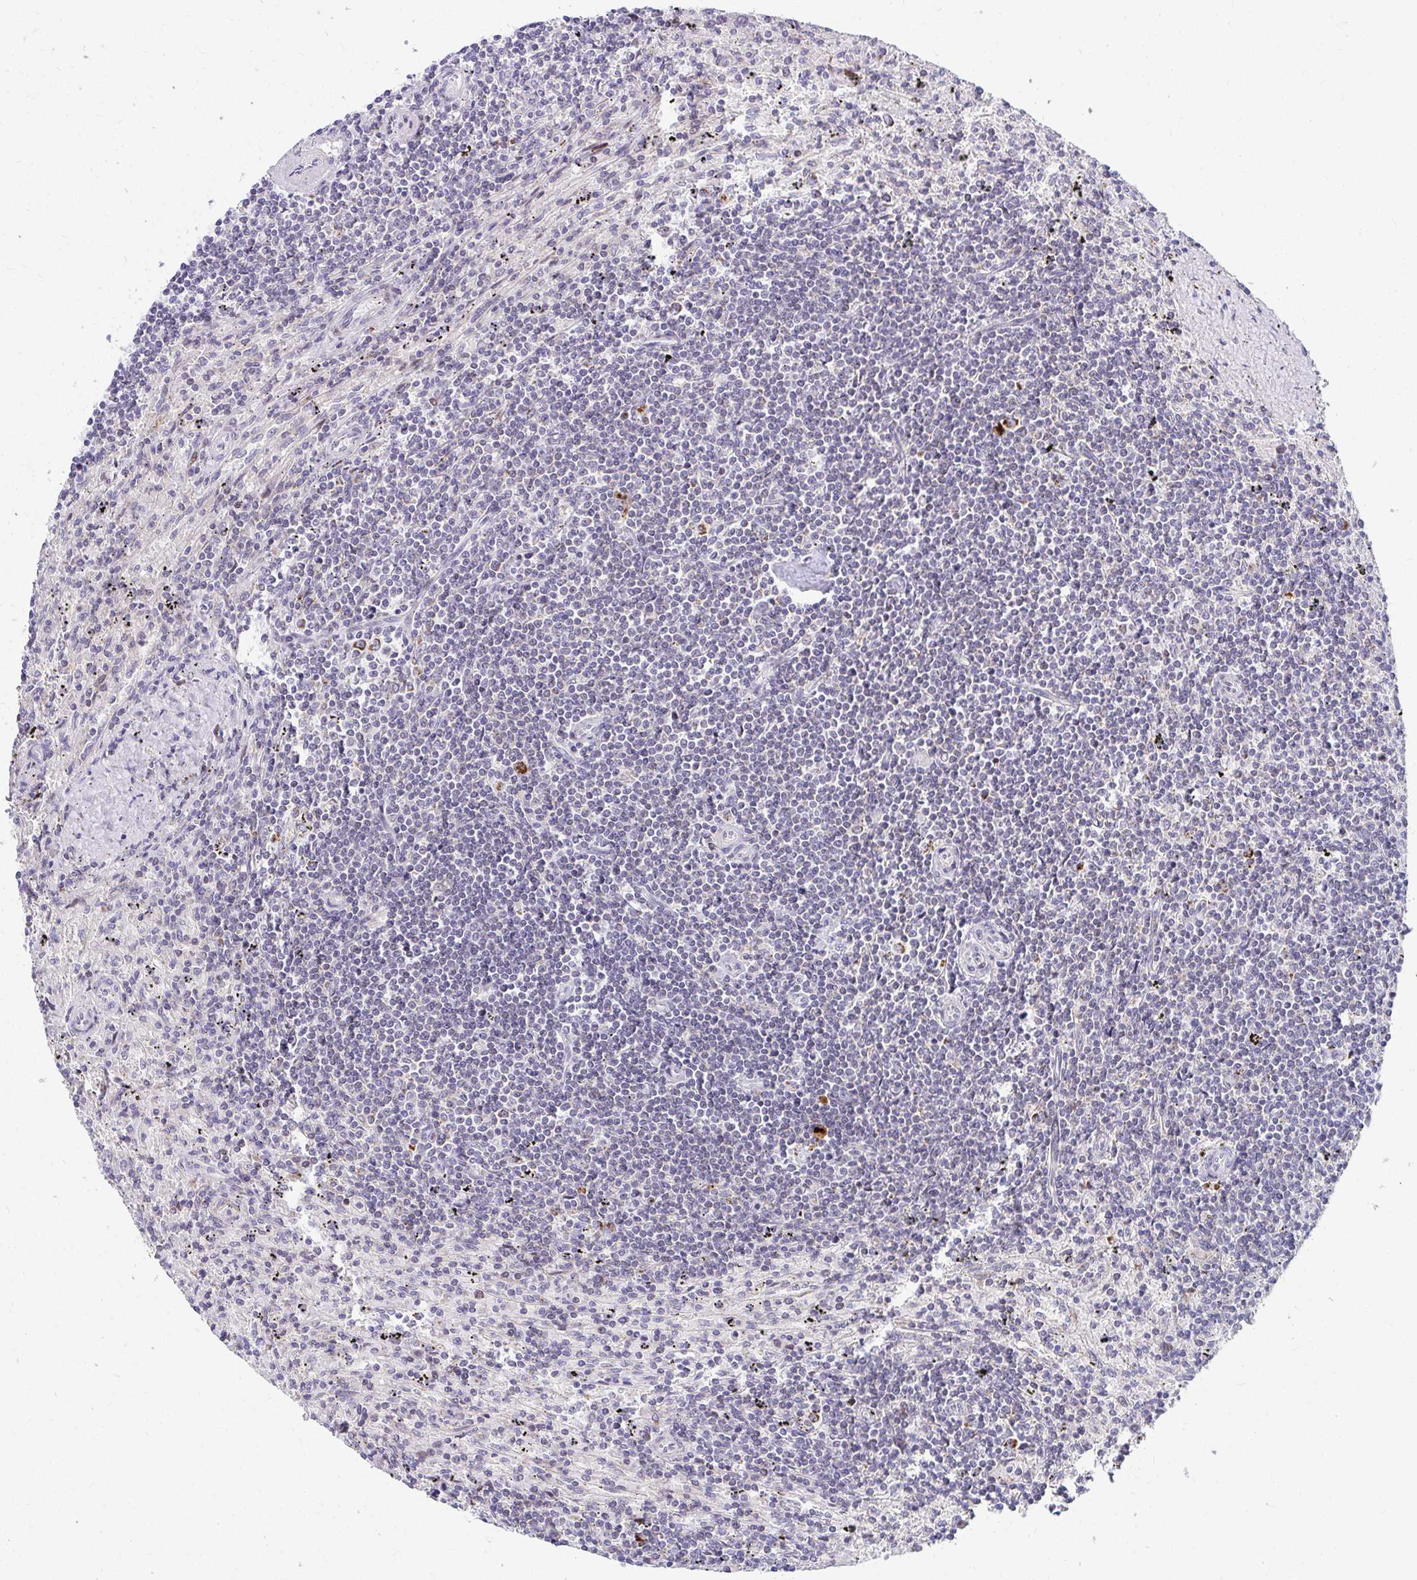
{"staining": {"intensity": "negative", "quantity": "none", "location": "none"}, "tissue": "lymphoma", "cell_type": "Tumor cells", "image_type": "cancer", "snomed": [{"axis": "morphology", "description": "Malignant lymphoma, non-Hodgkin's type, Low grade"}, {"axis": "topography", "description": "Spleen"}], "caption": "This is a histopathology image of immunohistochemistry (IHC) staining of malignant lymphoma, non-Hodgkin's type (low-grade), which shows no expression in tumor cells.", "gene": "EXOC5", "patient": {"sex": "male", "age": 76}}